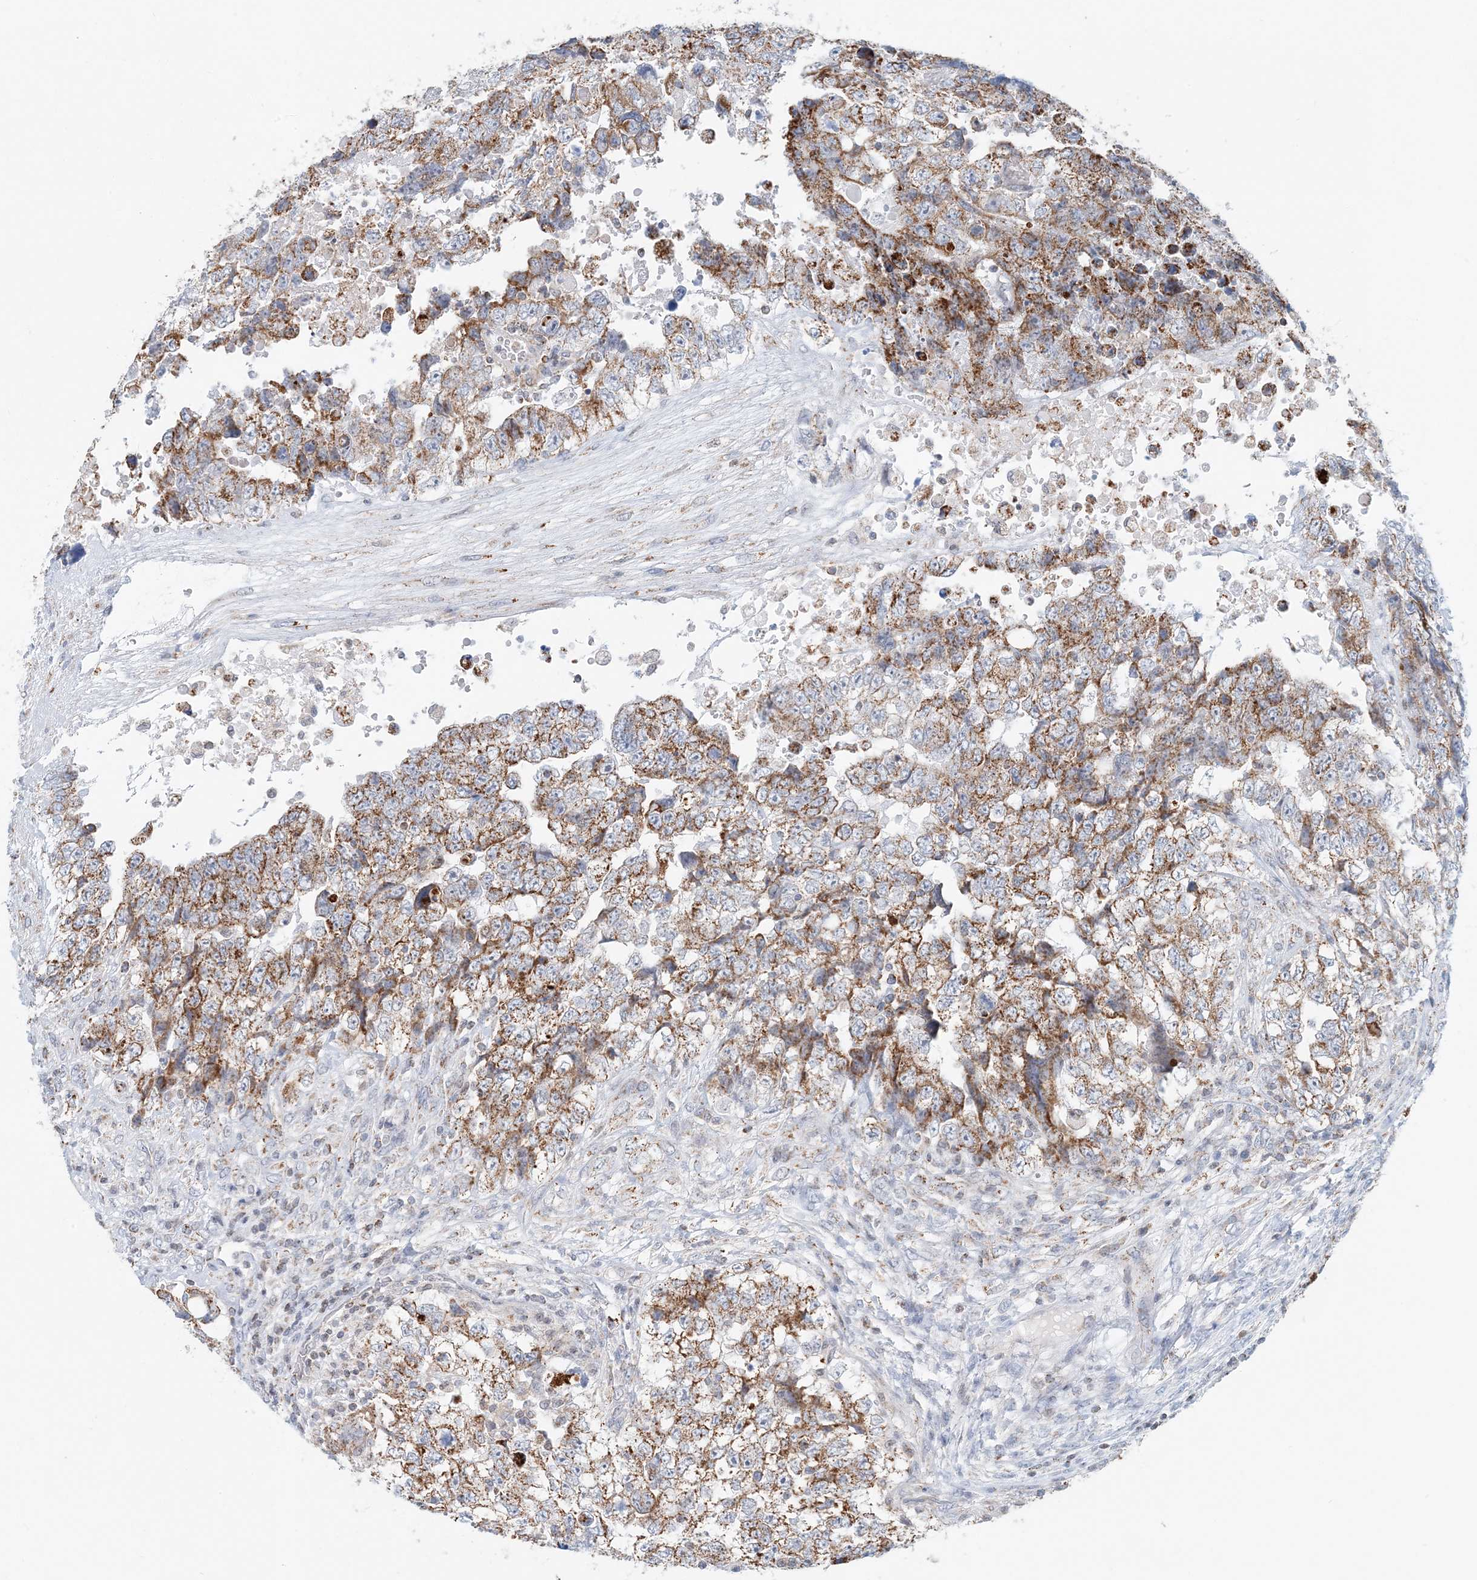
{"staining": {"intensity": "moderate", "quantity": ">75%", "location": "cytoplasmic/membranous"}, "tissue": "testis cancer", "cell_type": "Tumor cells", "image_type": "cancer", "snomed": [{"axis": "morphology", "description": "Carcinoma, Embryonal, NOS"}, {"axis": "topography", "description": "Testis"}], "caption": "Protein expression analysis of testis cancer (embryonal carcinoma) reveals moderate cytoplasmic/membranous expression in approximately >75% of tumor cells.", "gene": "BDH1", "patient": {"sex": "male", "age": 37}}